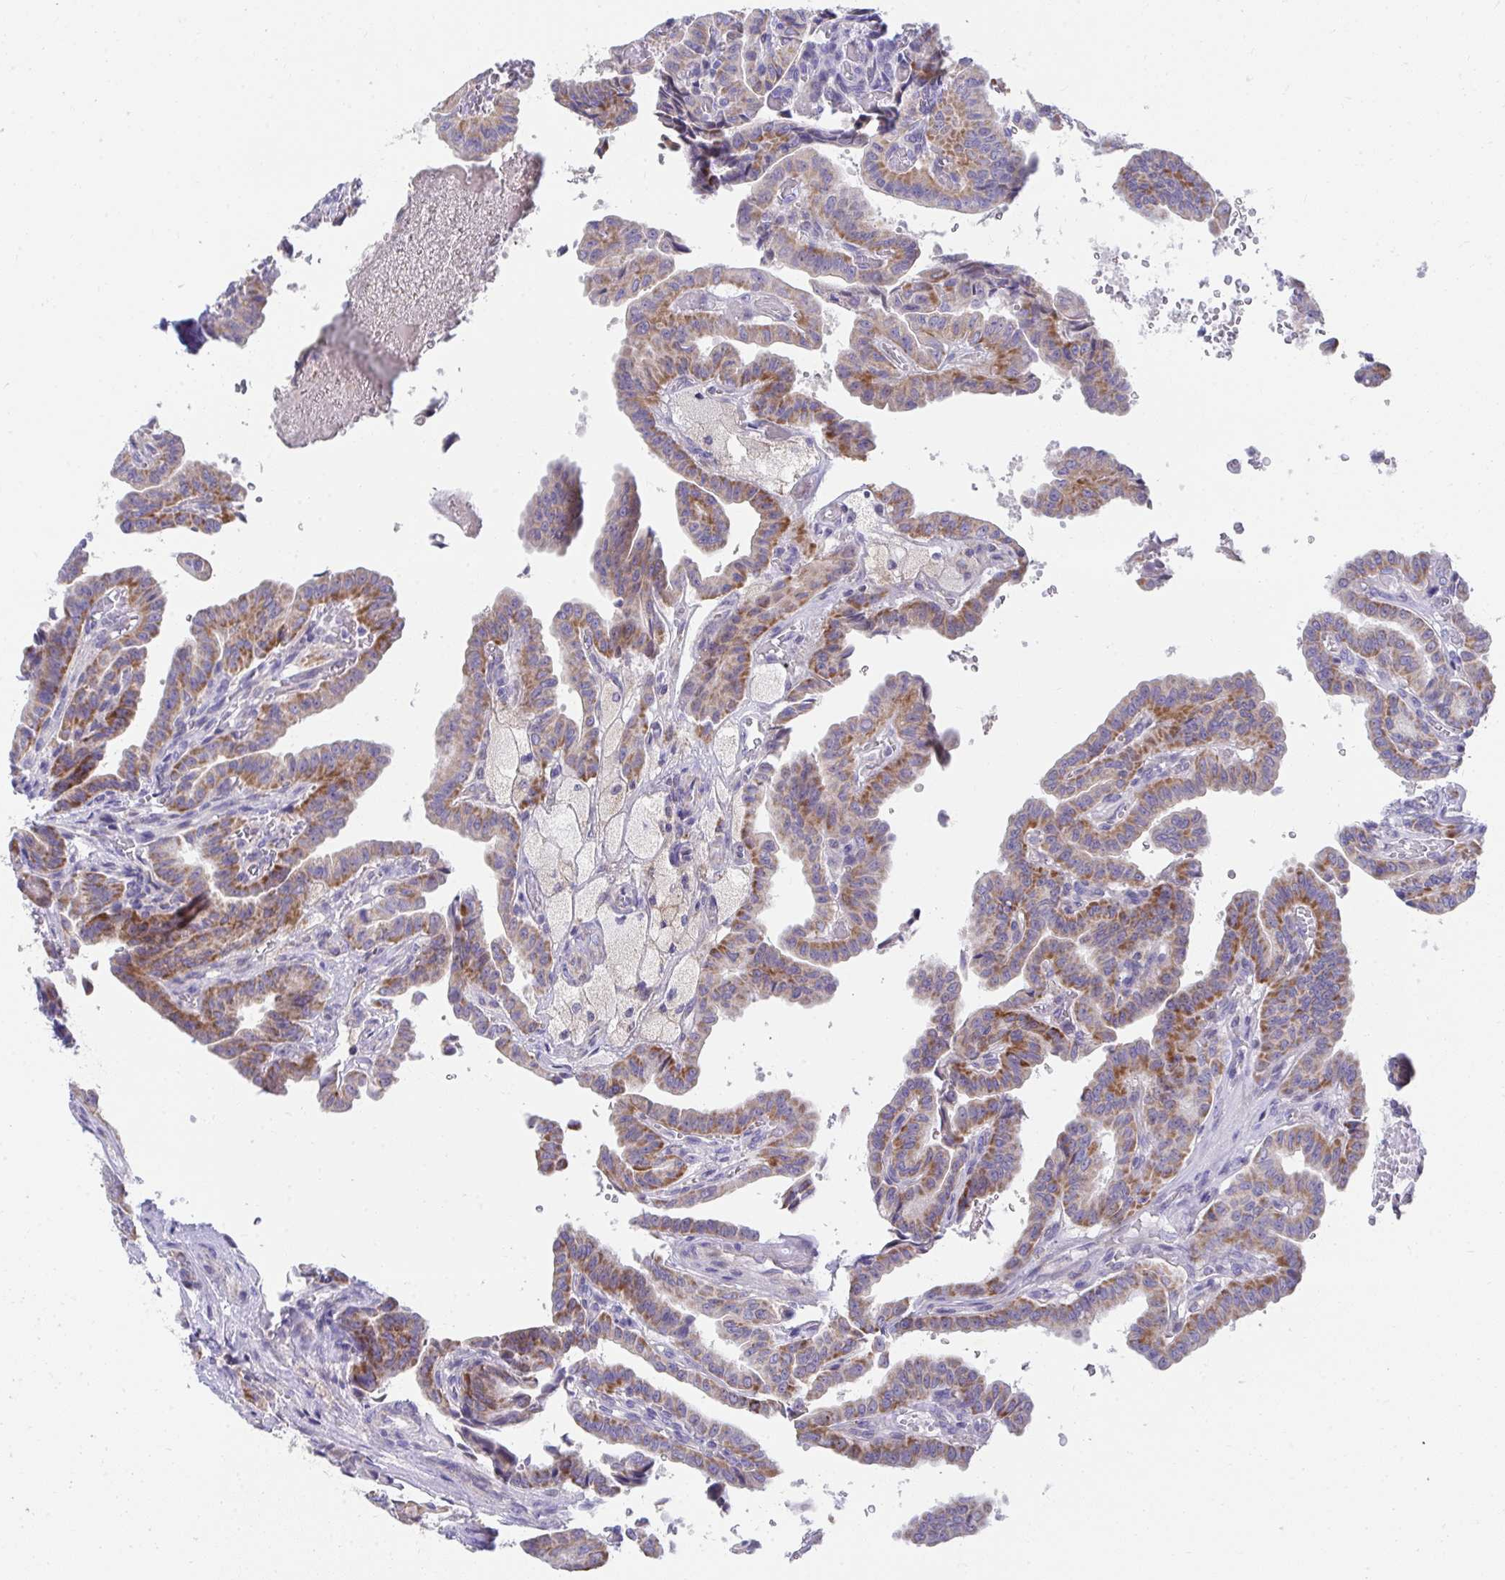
{"staining": {"intensity": "moderate", "quantity": ">75%", "location": "cytoplasmic/membranous"}, "tissue": "thyroid cancer", "cell_type": "Tumor cells", "image_type": "cancer", "snomed": [{"axis": "morphology", "description": "Papillary adenocarcinoma, NOS"}, {"axis": "topography", "description": "Thyroid gland"}], "caption": "Thyroid papillary adenocarcinoma was stained to show a protein in brown. There is medium levels of moderate cytoplasmic/membranous staining in about >75% of tumor cells. The staining is performed using DAB (3,3'-diaminobenzidine) brown chromogen to label protein expression. The nuclei are counter-stained blue using hematoxylin.", "gene": "PRRG3", "patient": {"sex": "male", "age": 87}}